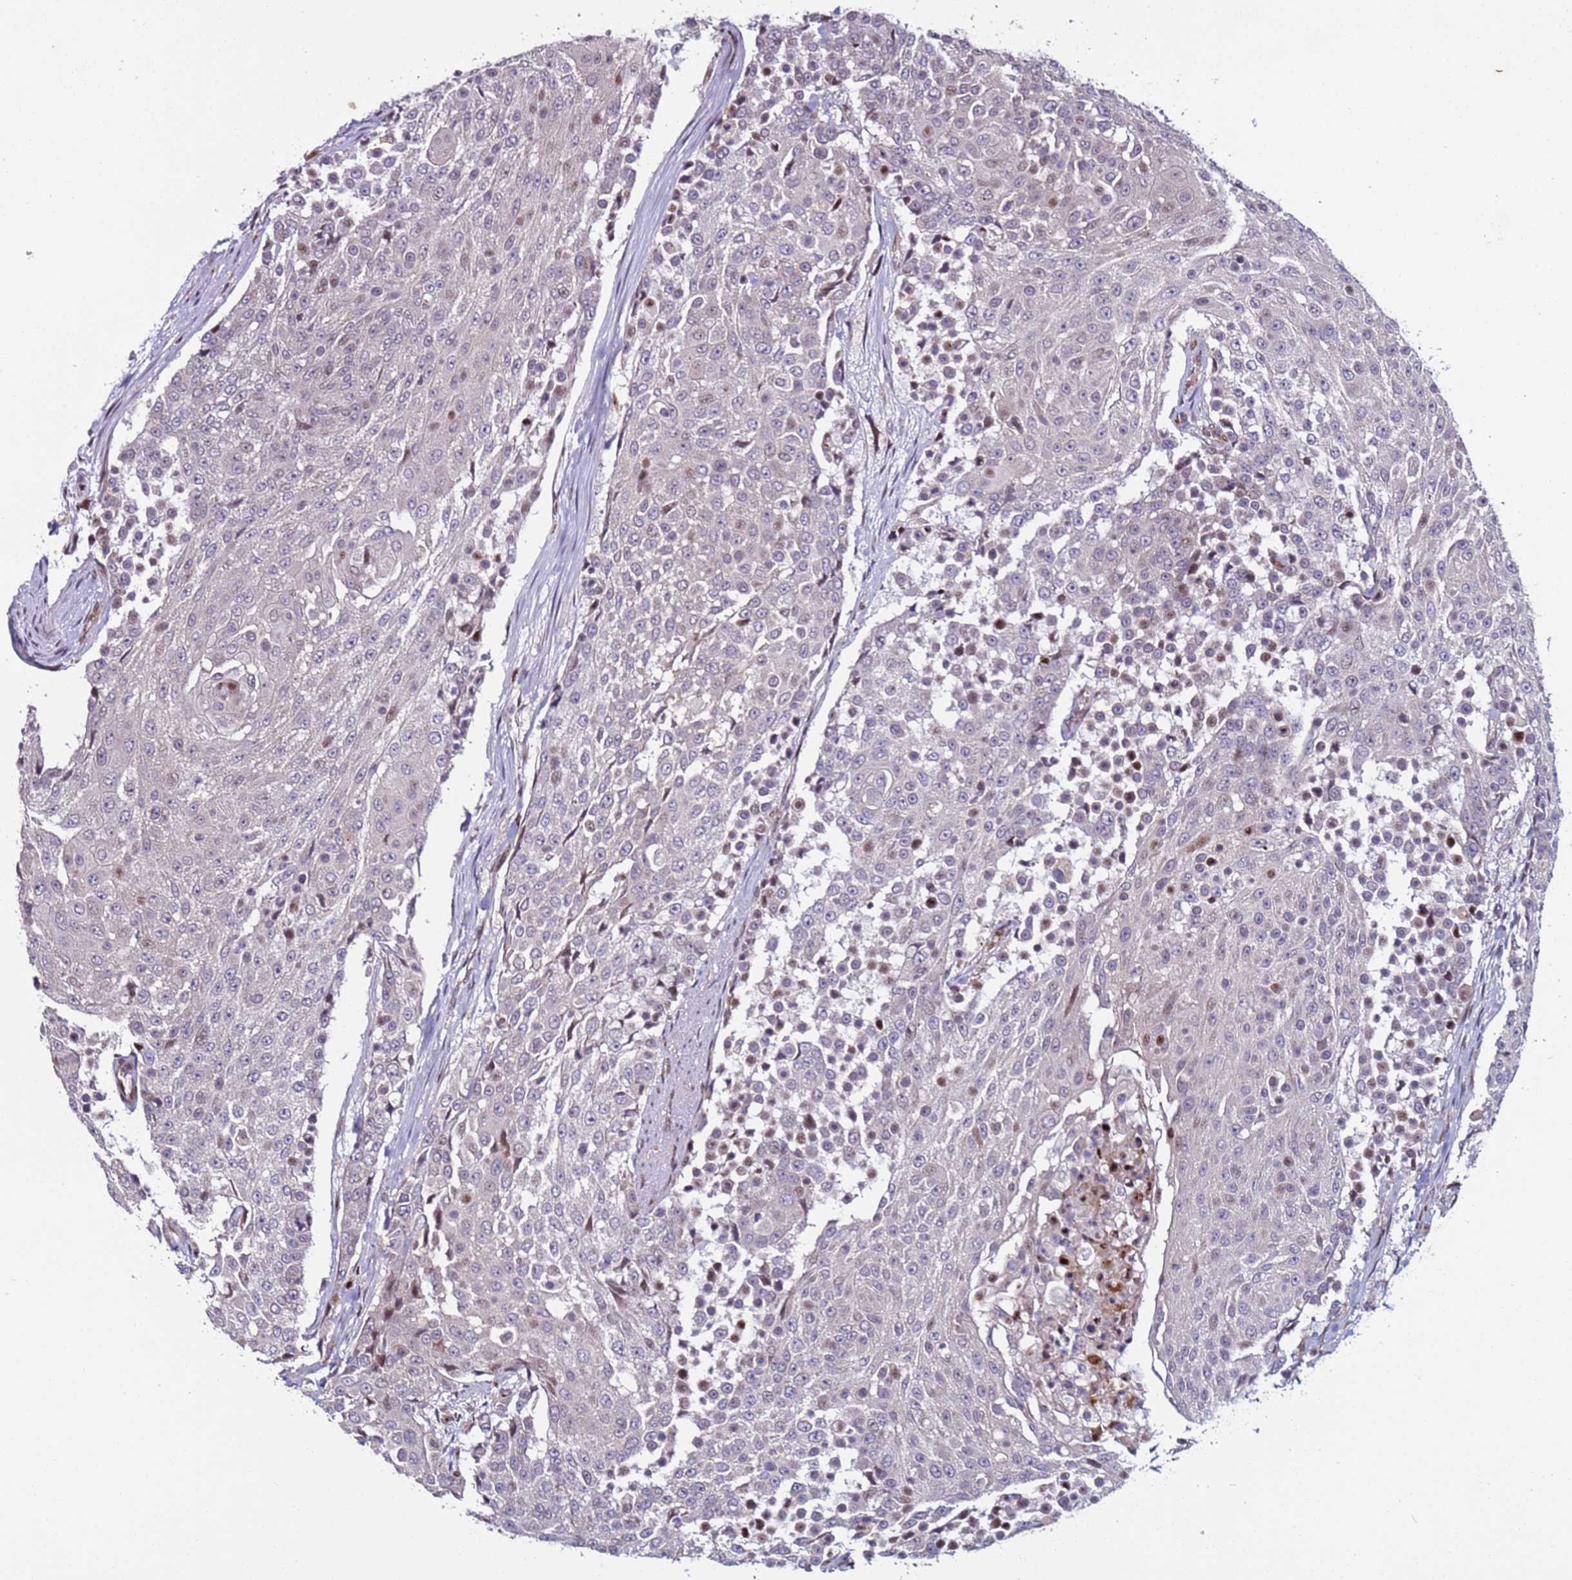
{"staining": {"intensity": "negative", "quantity": "none", "location": "none"}, "tissue": "urothelial cancer", "cell_type": "Tumor cells", "image_type": "cancer", "snomed": [{"axis": "morphology", "description": "Urothelial carcinoma, High grade"}, {"axis": "topography", "description": "Urinary bladder"}], "caption": "Protein analysis of urothelial cancer reveals no significant positivity in tumor cells. (Brightfield microscopy of DAB (3,3'-diaminobenzidine) immunohistochemistry at high magnification).", "gene": "WBP11", "patient": {"sex": "female", "age": 63}}